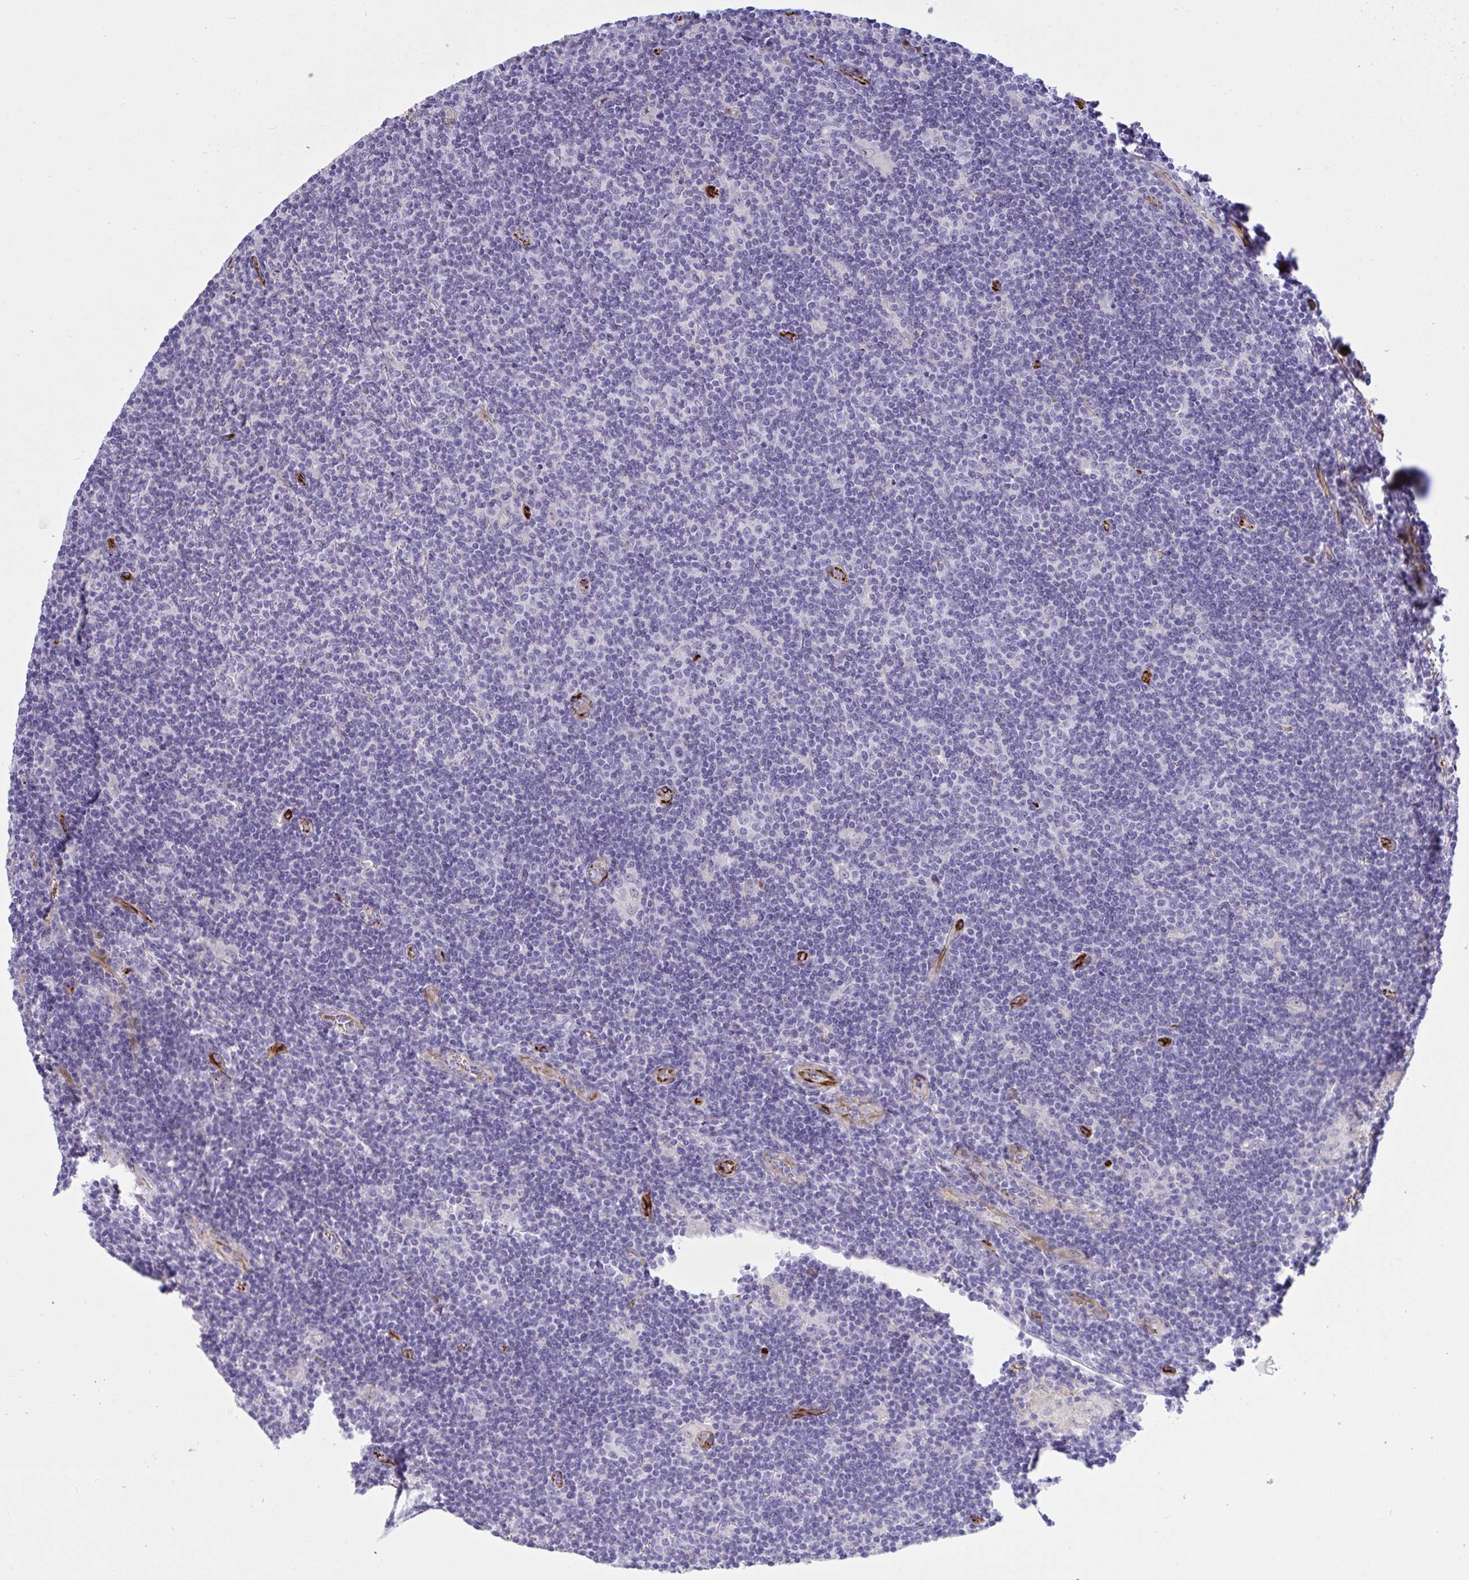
{"staining": {"intensity": "negative", "quantity": "none", "location": "none"}, "tissue": "lymphoma", "cell_type": "Tumor cells", "image_type": "cancer", "snomed": [{"axis": "morphology", "description": "Hodgkin's disease, NOS"}, {"axis": "topography", "description": "Lymph node"}], "caption": "Hodgkin's disease was stained to show a protein in brown. There is no significant expression in tumor cells.", "gene": "SLC35B1", "patient": {"sex": "male", "age": 40}}